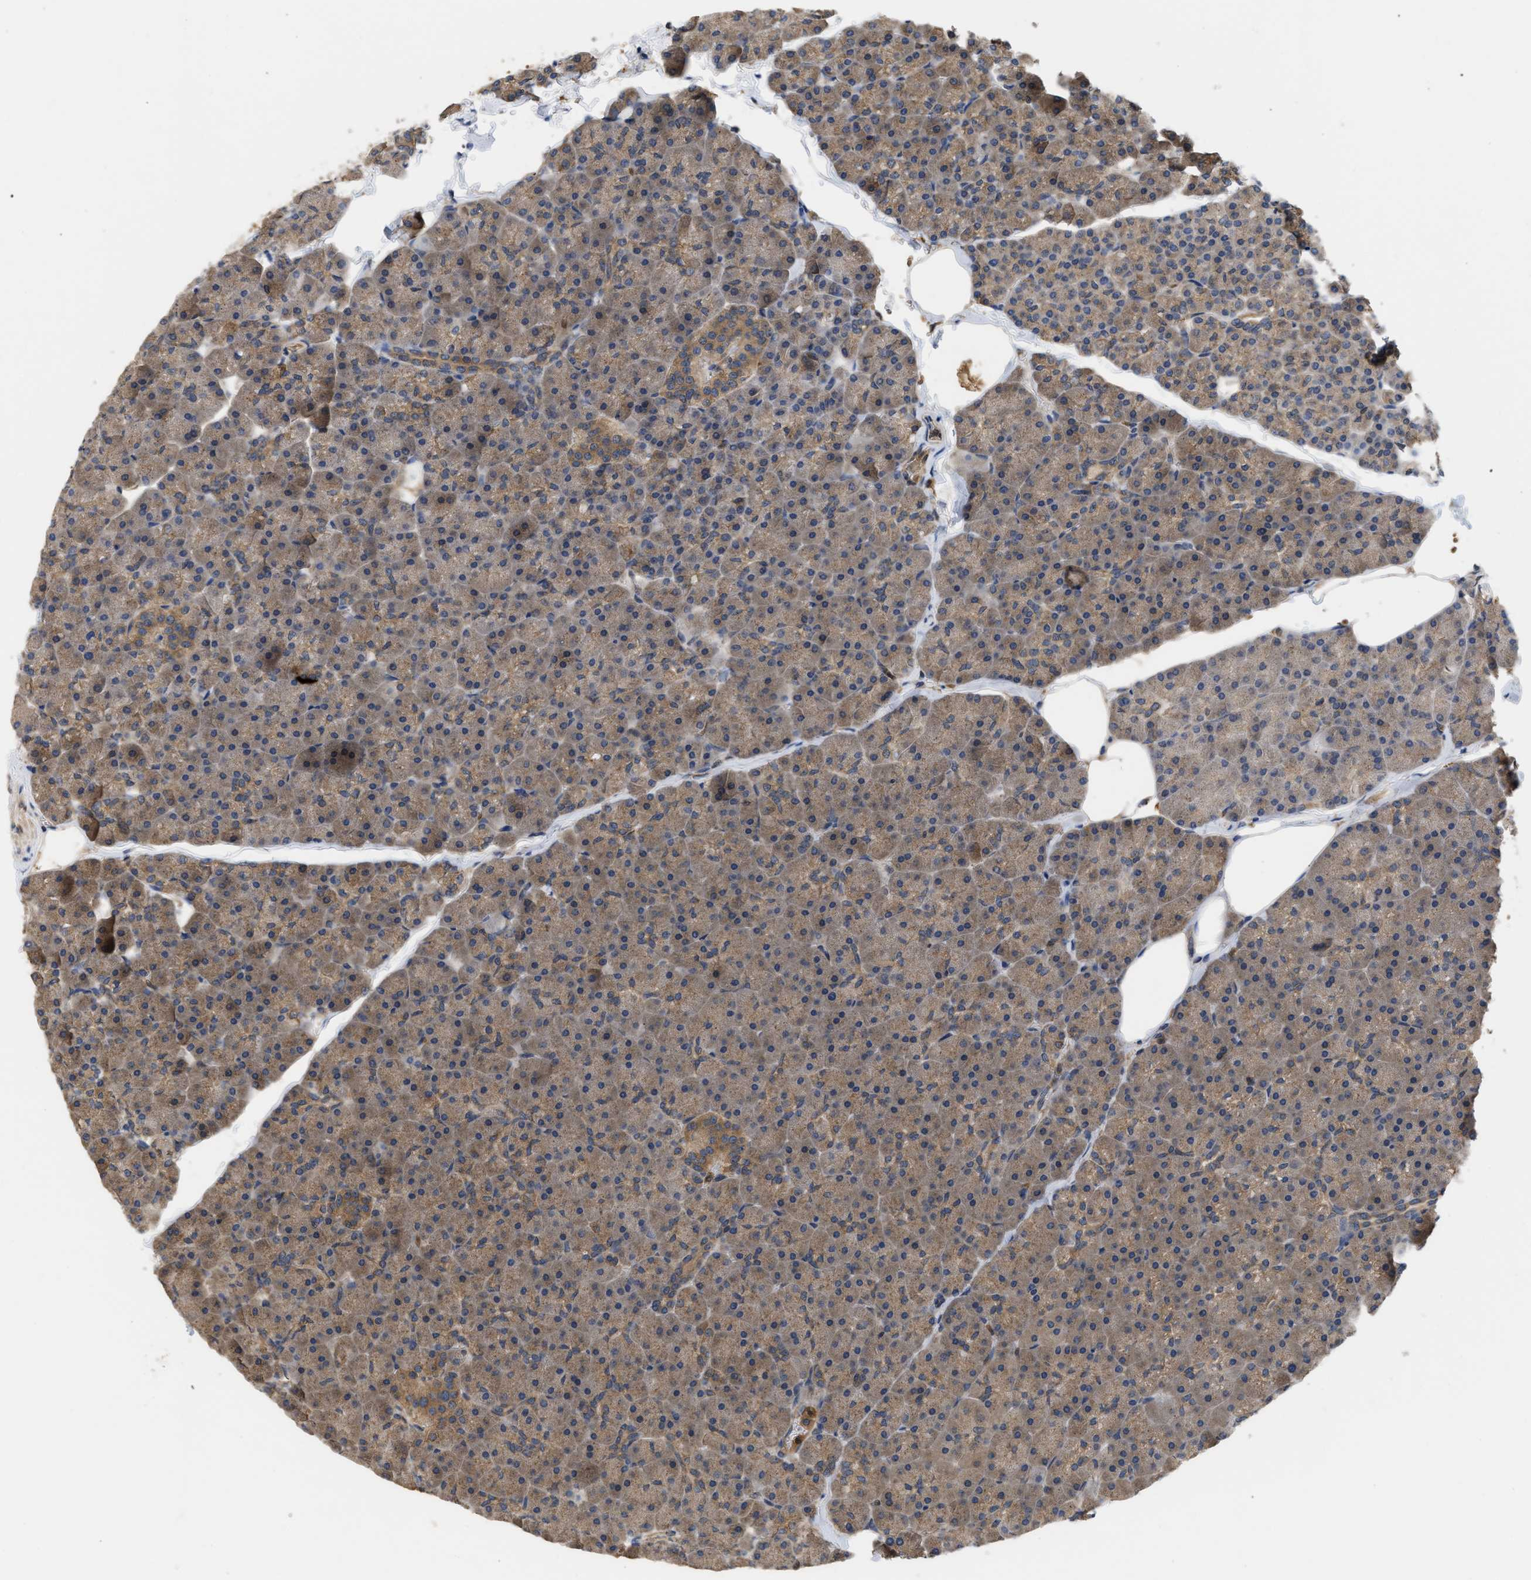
{"staining": {"intensity": "weak", "quantity": ">75%", "location": "cytoplasmic/membranous"}, "tissue": "pancreas", "cell_type": "Exocrine glandular cells", "image_type": "normal", "snomed": [{"axis": "morphology", "description": "Normal tissue, NOS"}, {"axis": "topography", "description": "Pancreas"}], "caption": "The histopathology image exhibits staining of benign pancreas, revealing weak cytoplasmic/membranous protein staining (brown color) within exocrine glandular cells.", "gene": "RNF216", "patient": {"sex": "male", "age": 35}}